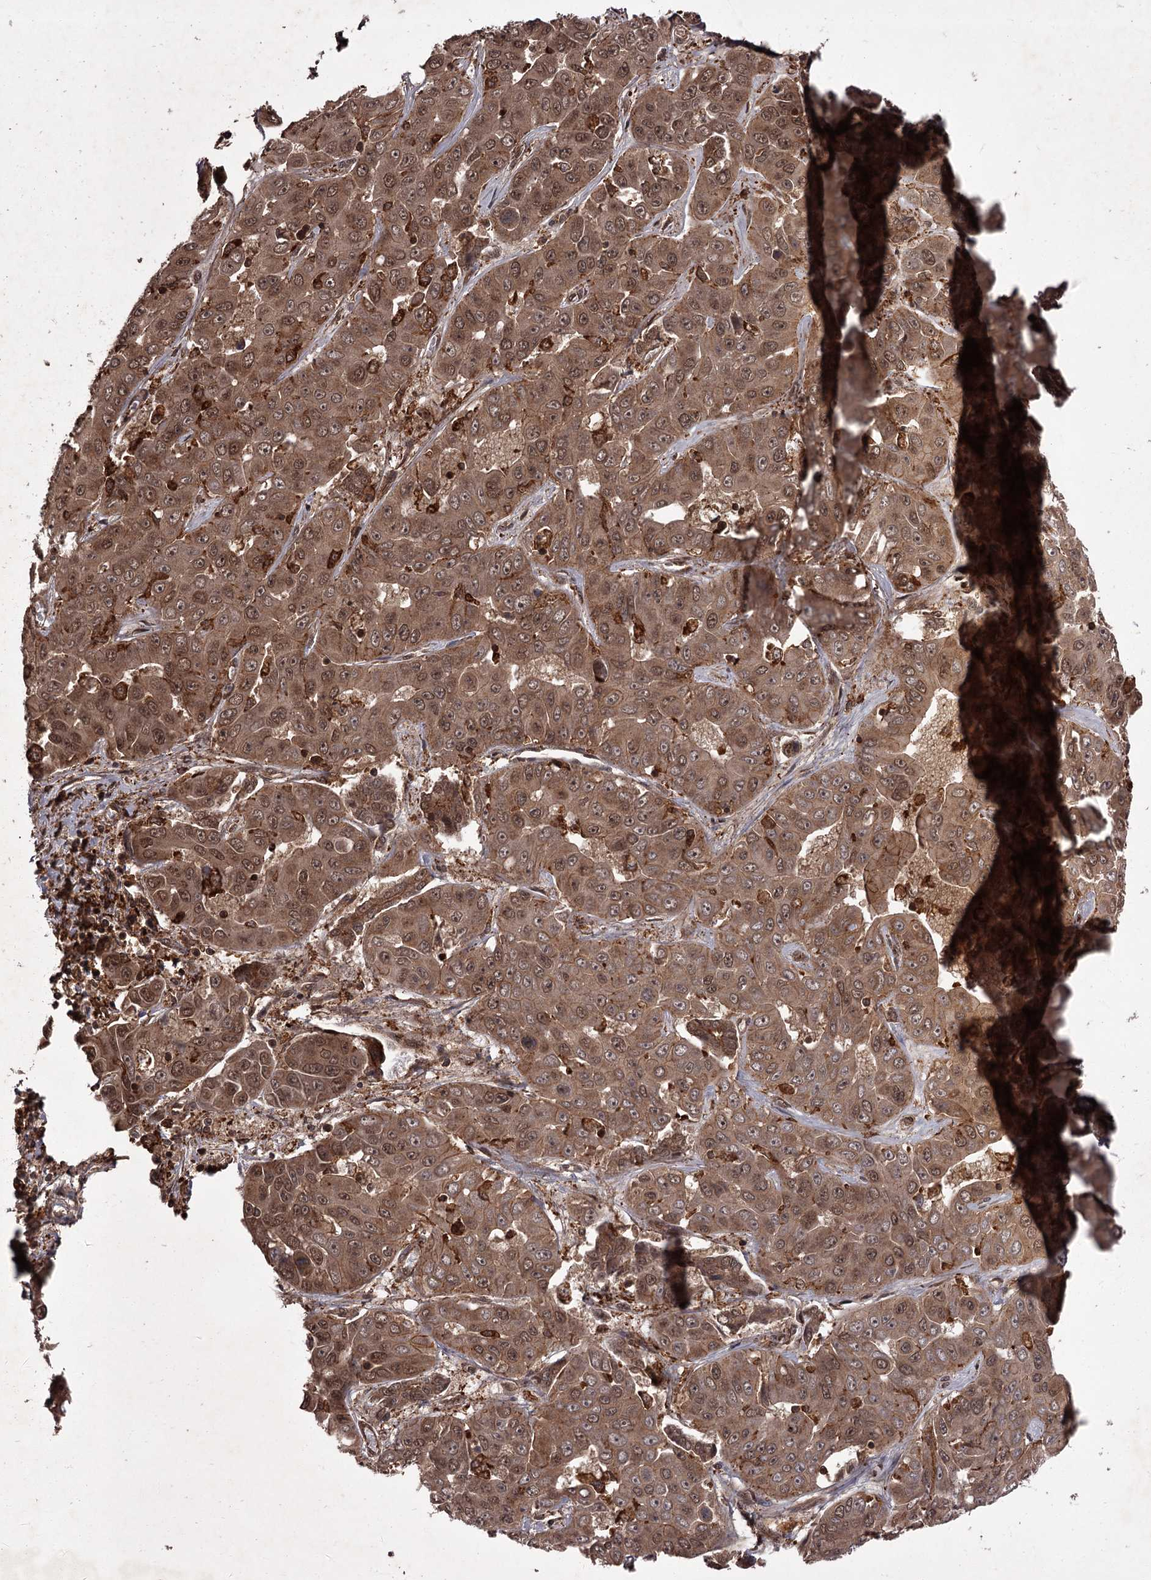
{"staining": {"intensity": "moderate", "quantity": ">75%", "location": "cytoplasmic/membranous,nuclear"}, "tissue": "liver cancer", "cell_type": "Tumor cells", "image_type": "cancer", "snomed": [{"axis": "morphology", "description": "Cholangiocarcinoma"}, {"axis": "topography", "description": "Liver"}], "caption": "A histopathology image of human liver cholangiocarcinoma stained for a protein displays moderate cytoplasmic/membranous and nuclear brown staining in tumor cells. The staining was performed using DAB (3,3'-diaminobenzidine) to visualize the protein expression in brown, while the nuclei were stained in blue with hematoxylin (Magnification: 20x).", "gene": "TBC1D23", "patient": {"sex": "female", "age": 52}}